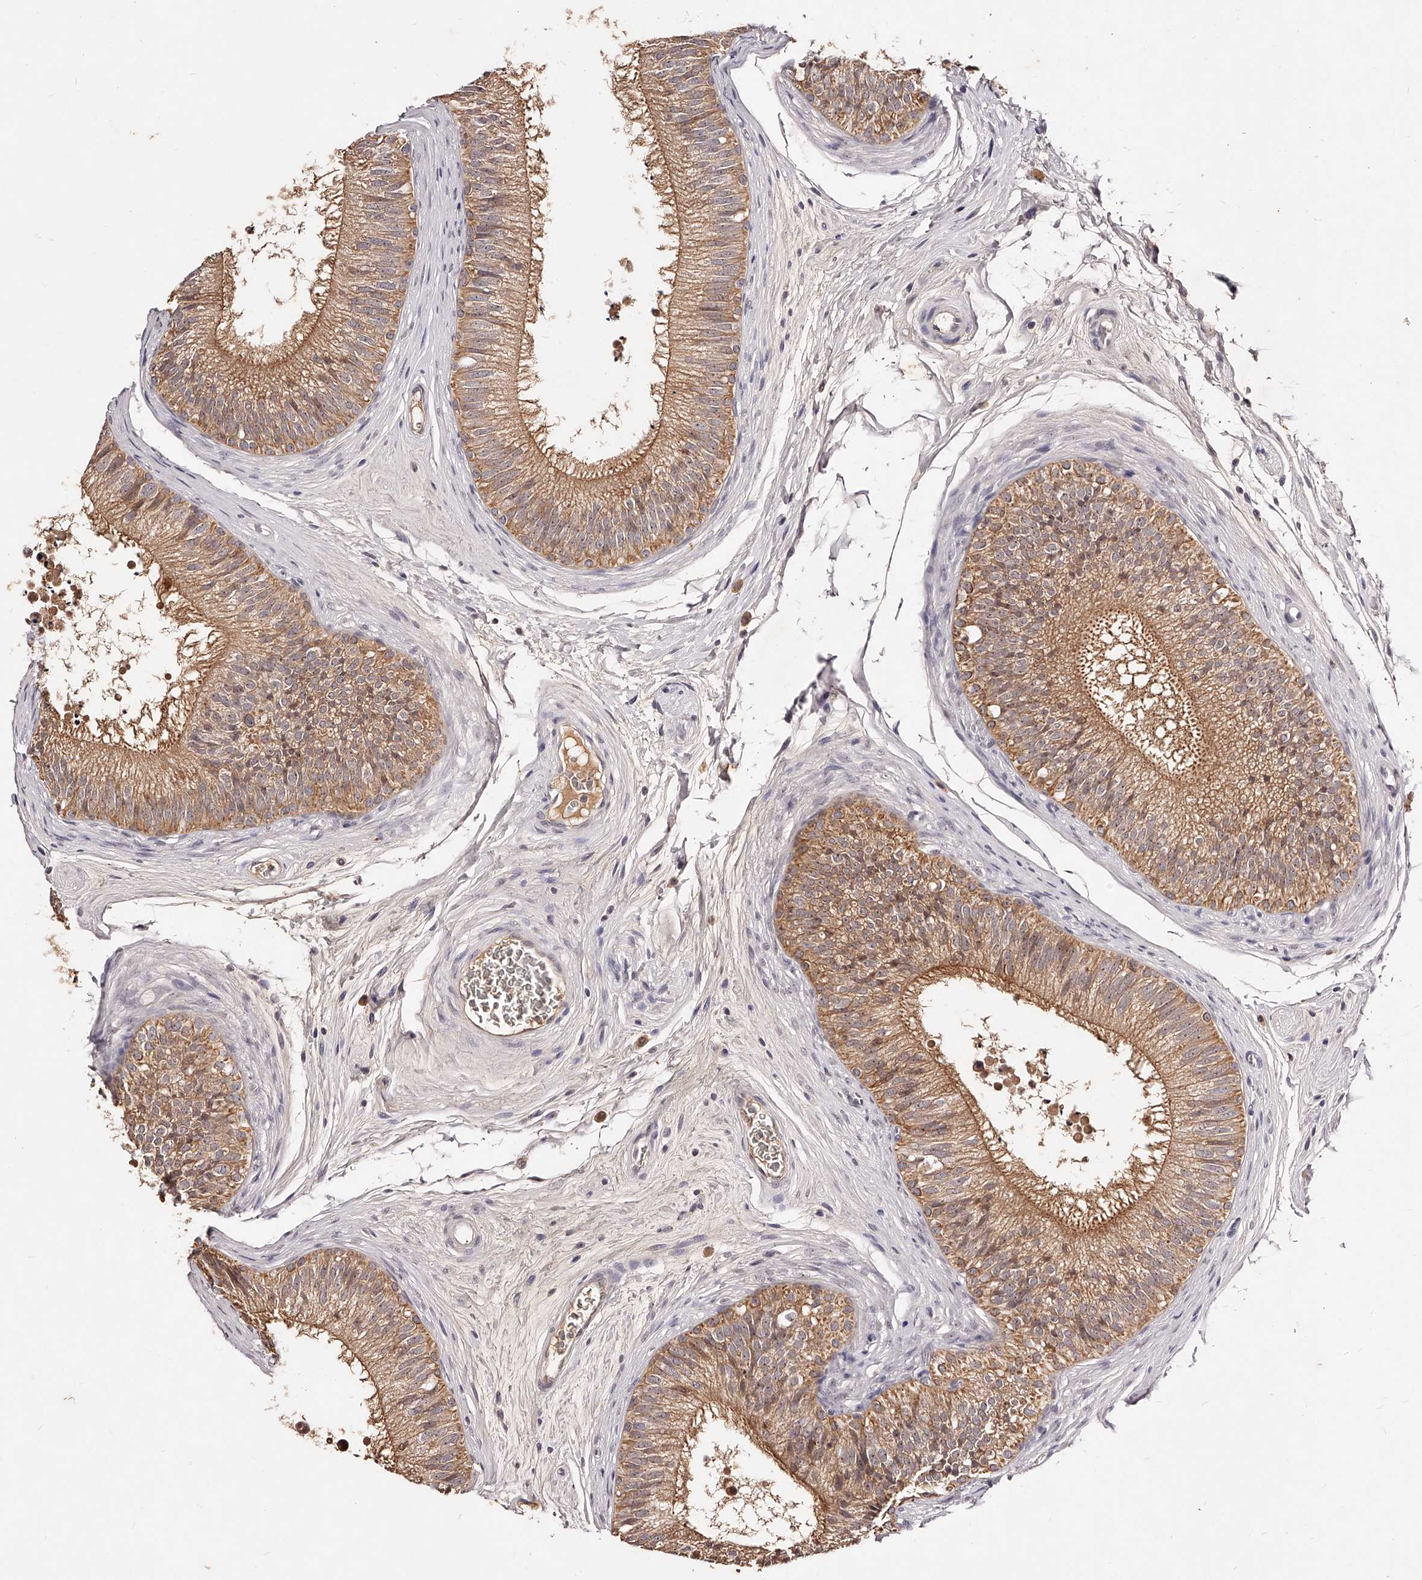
{"staining": {"intensity": "moderate", "quantity": ">75%", "location": "cytoplasmic/membranous"}, "tissue": "epididymis", "cell_type": "Glandular cells", "image_type": "normal", "snomed": [{"axis": "morphology", "description": "Normal tissue, NOS"}, {"axis": "topography", "description": "Epididymis"}], "caption": "The immunohistochemical stain shows moderate cytoplasmic/membranous expression in glandular cells of benign epididymis. (DAB IHC with brightfield microscopy, high magnification).", "gene": "PHACTR1", "patient": {"sex": "male", "age": 29}}